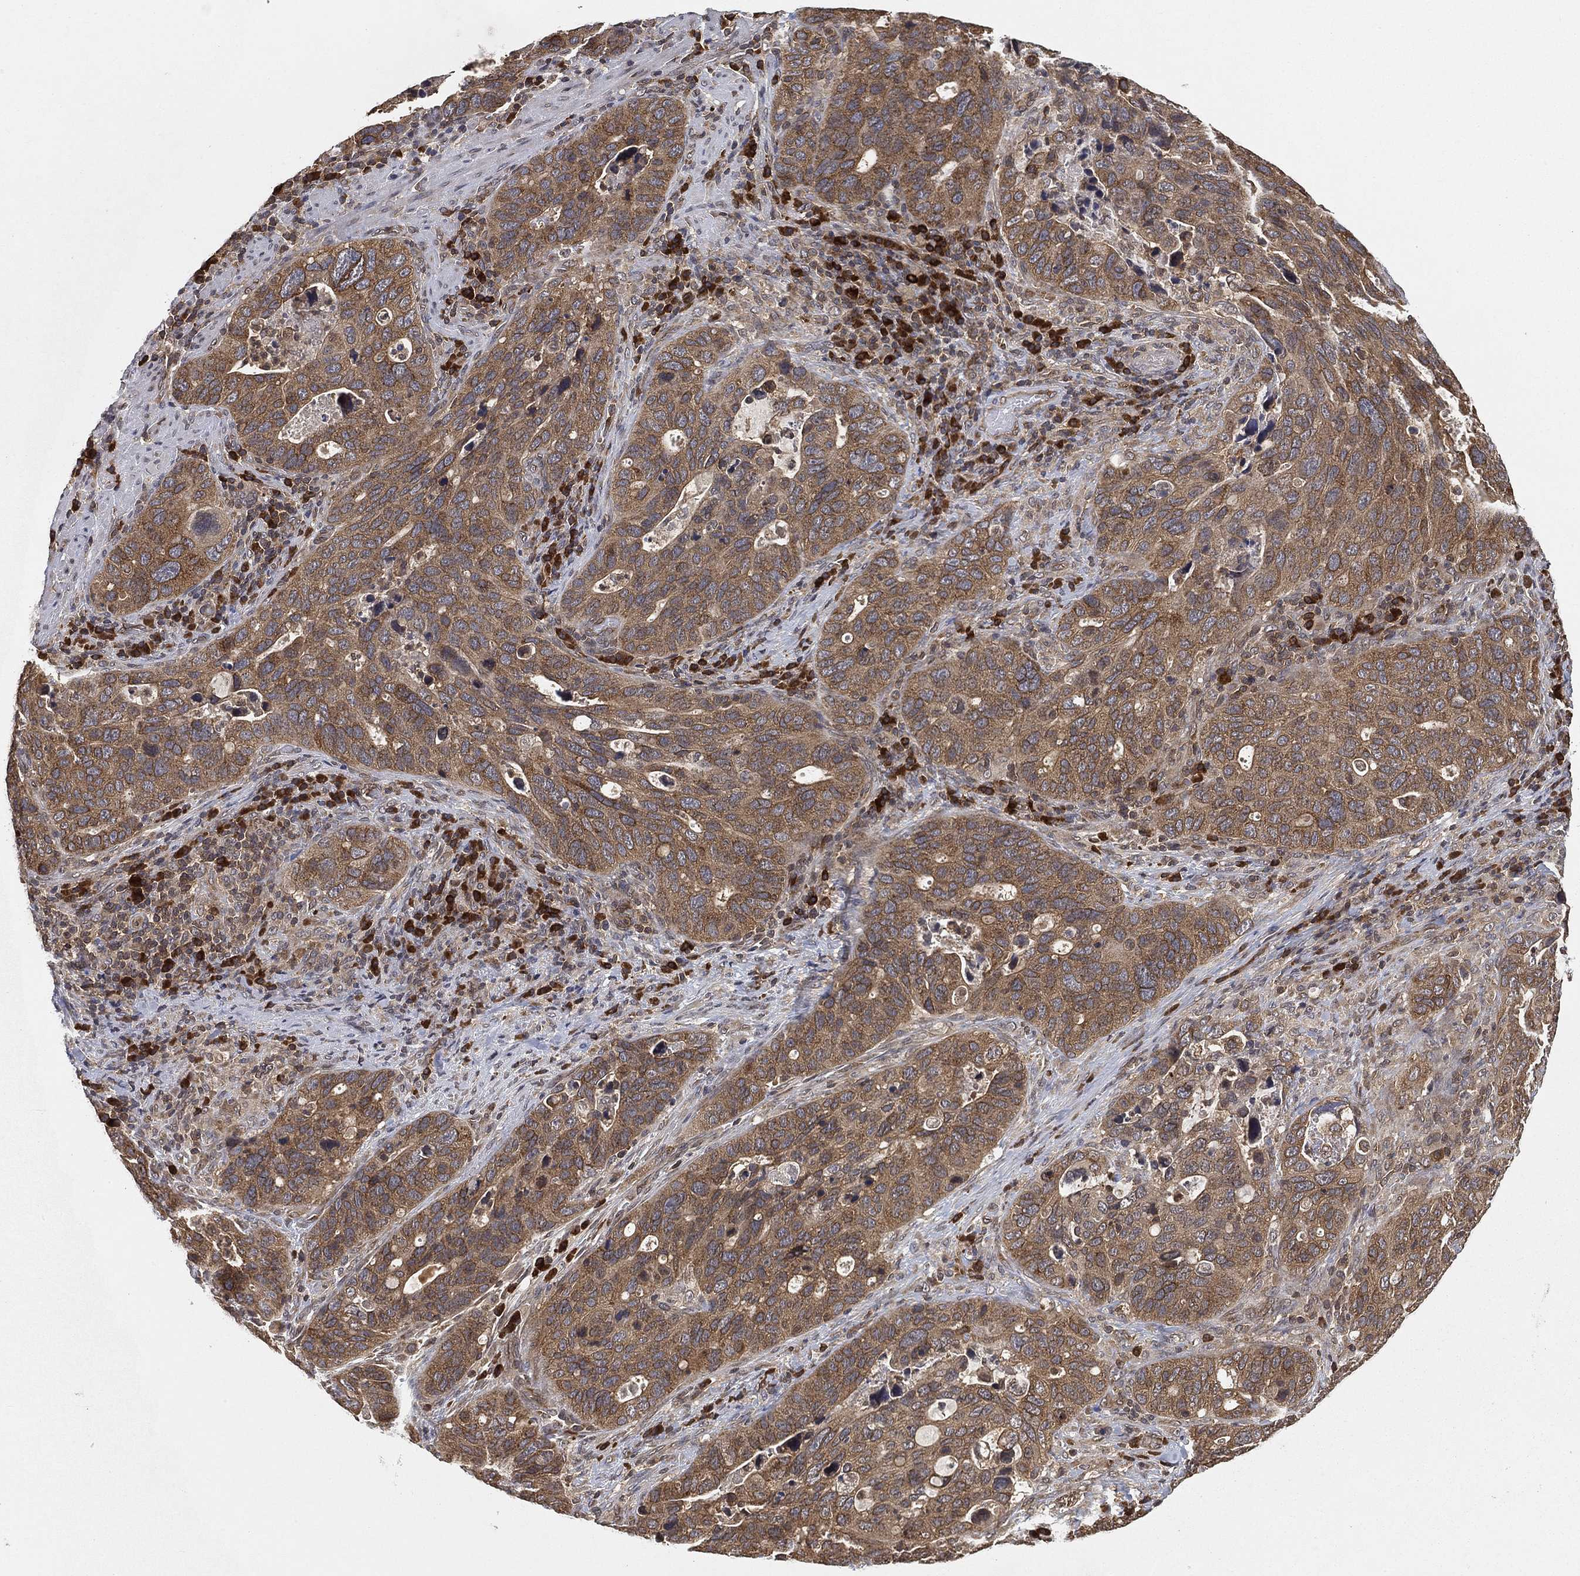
{"staining": {"intensity": "moderate", "quantity": ">75%", "location": "cytoplasmic/membranous"}, "tissue": "stomach cancer", "cell_type": "Tumor cells", "image_type": "cancer", "snomed": [{"axis": "morphology", "description": "Adenocarcinoma, NOS"}, {"axis": "topography", "description": "Stomach"}], "caption": "Immunohistochemical staining of stomach cancer (adenocarcinoma) shows moderate cytoplasmic/membranous protein staining in about >75% of tumor cells.", "gene": "UBA5", "patient": {"sex": "male", "age": 54}}